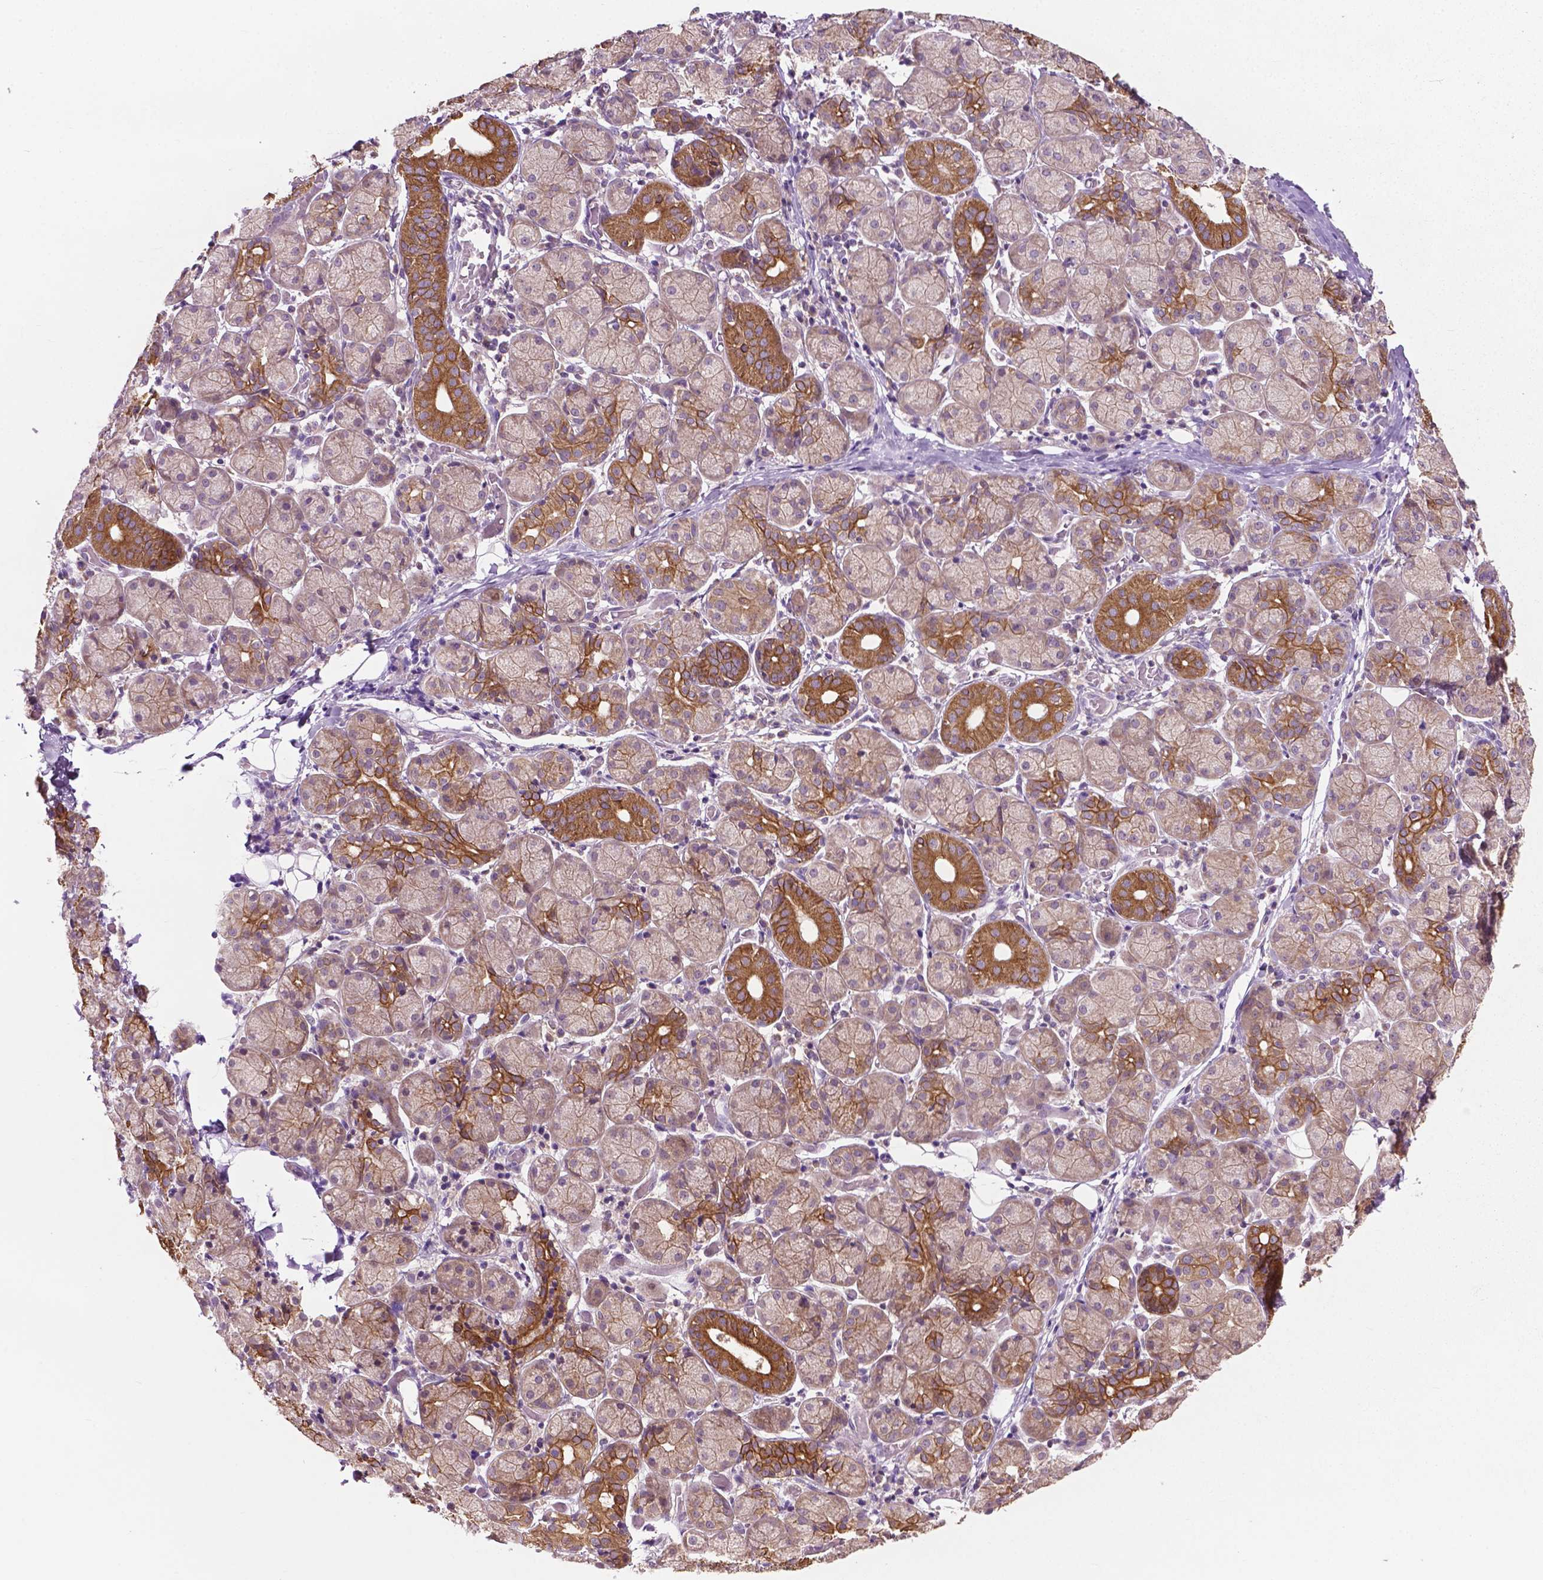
{"staining": {"intensity": "strong", "quantity": "<25%", "location": "cytoplasmic/membranous"}, "tissue": "salivary gland", "cell_type": "Glandular cells", "image_type": "normal", "snomed": [{"axis": "morphology", "description": "Normal tissue, NOS"}, {"axis": "topography", "description": "Salivary gland"}, {"axis": "topography", "description": "Peripheral nerve tissue"}], "caption": "Protein staining of benign salivary gland demonstrates strong cytoplasmic/membranous positivity in about <25% of glandular cells. (DAB IHC, brown staining for protein, blue staining for nuclei).", "gene": "MZT1", "patient": {"sex": "female", "age": 24}}